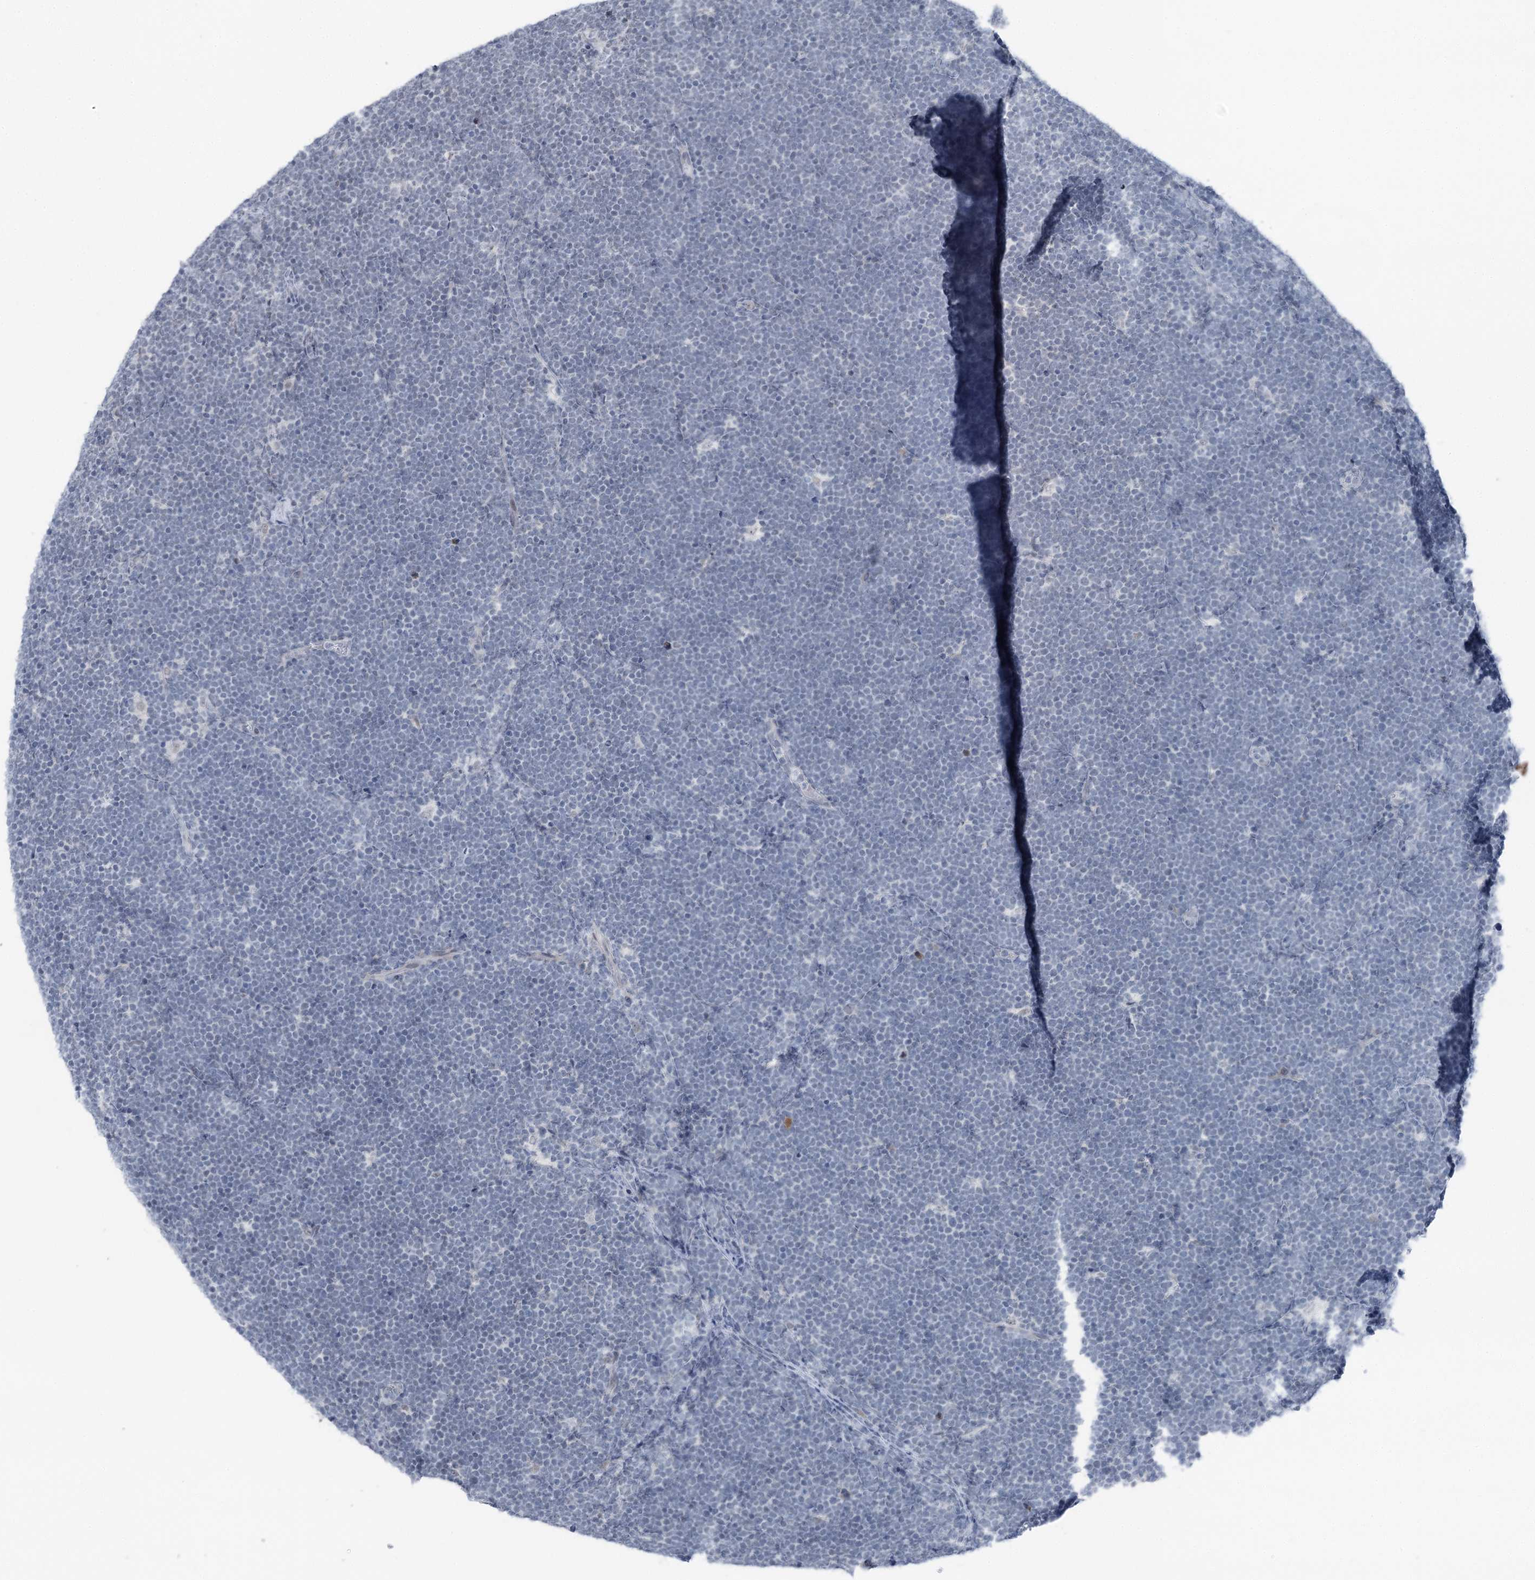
{"staining": {"intensity": "negative", "quantity": "none", "location": "none"}, "tissue": "lymphoma", "cell_type": "Tumor cells", "image_type": "cancer", "snomed": [{"axis": "morphology", "description": "Malignant lymphoma, non-Hodgkin's type, High grade"}, {"axis": "topography", "description": "Lymph node"}], "caption": "Protein analysis of lymphoma displays no significant expression in tumor cells.", "gene": "STEEP1", "patient": {"sex": "male", "age": 13}}